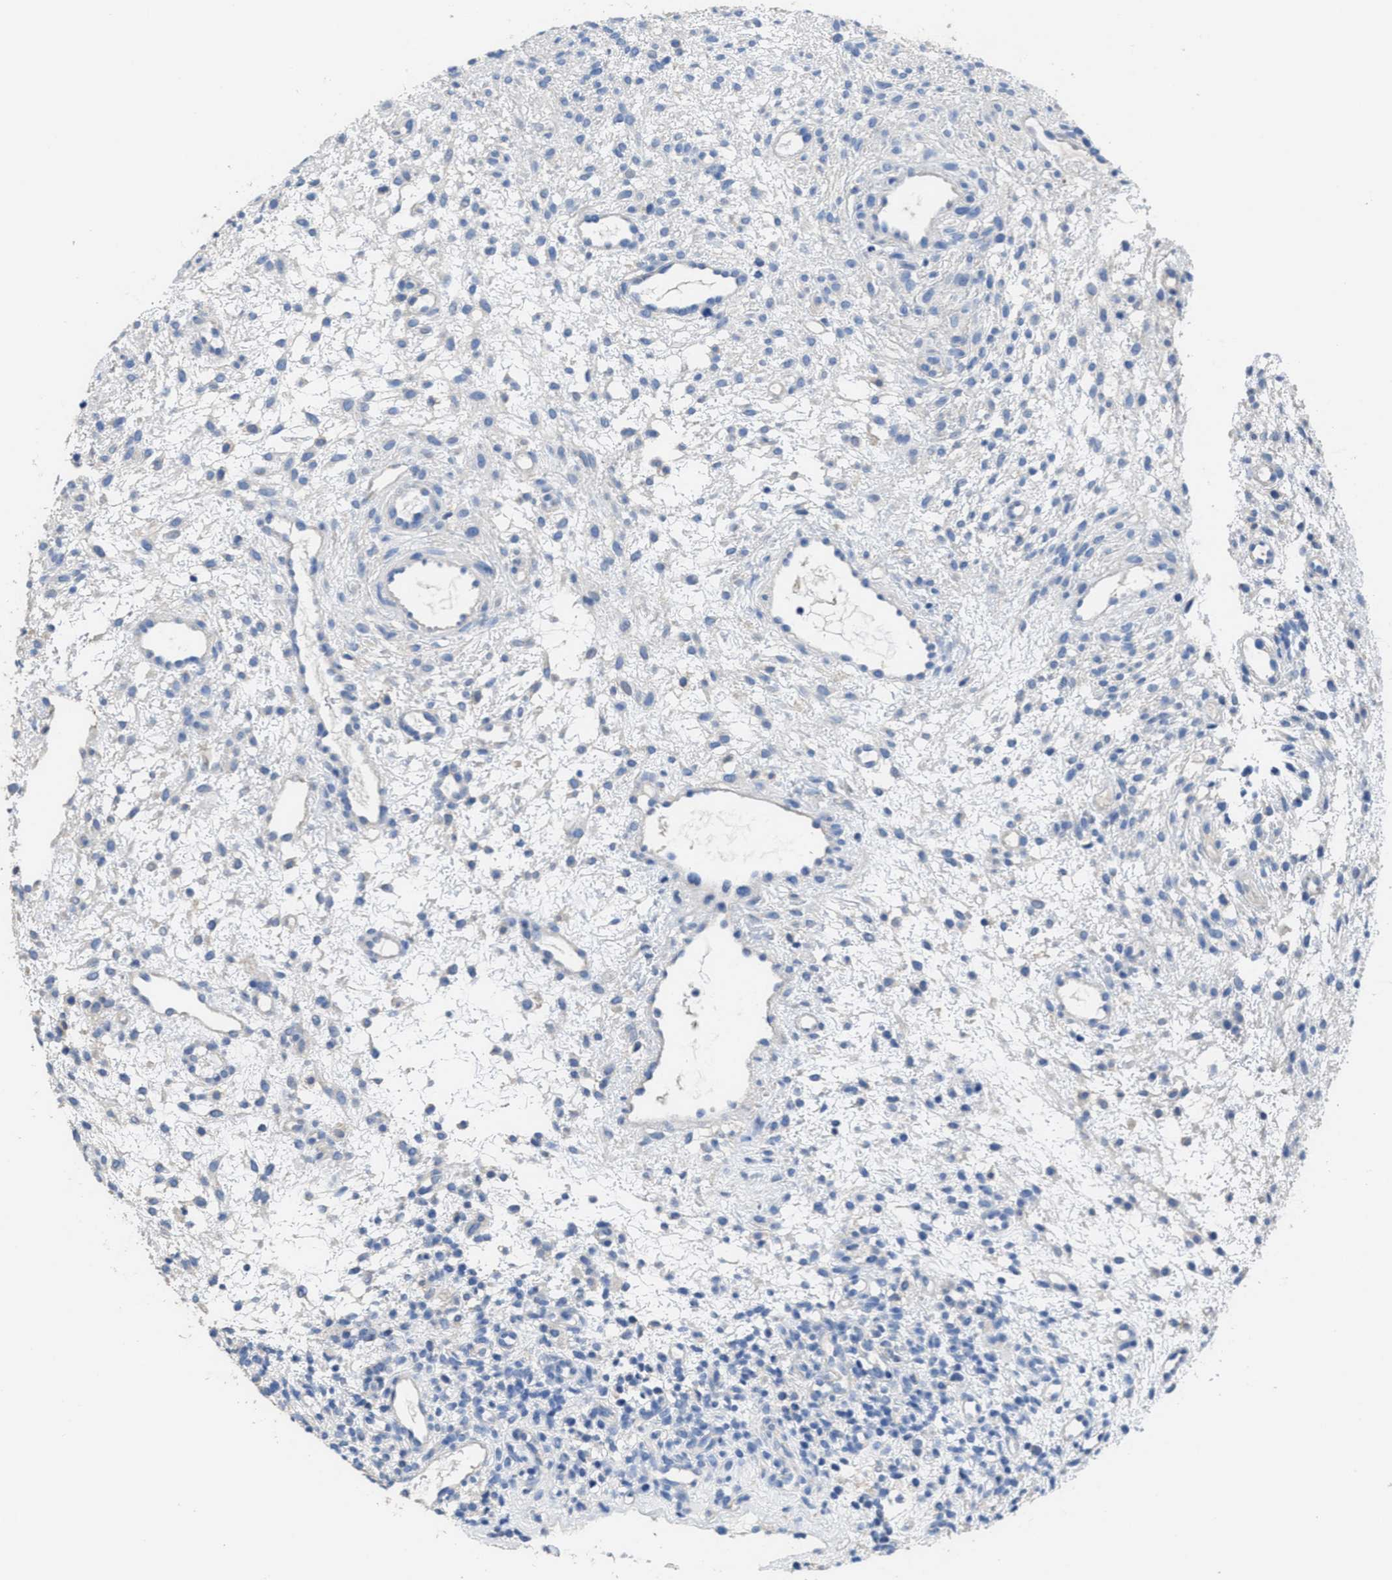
{"staining": {"intensity": "negative", "quantity": "none", "location": "none"}, "tissue": "ovary", "cell_type": "Follicle cells", "image_type": "normal", "snomed": [{"axis": "morphology", "description": "Normal tissue, NOS"}, {"axis": "morphology", "description": "Cyst, NOS"}, {"axis": "topography", "description": "Ovary"}], "caption": "Follicle cells show no significant protein expression in benign ovary.", "gene": "CA9", "patient": {"sex": "female", "age": 18}}